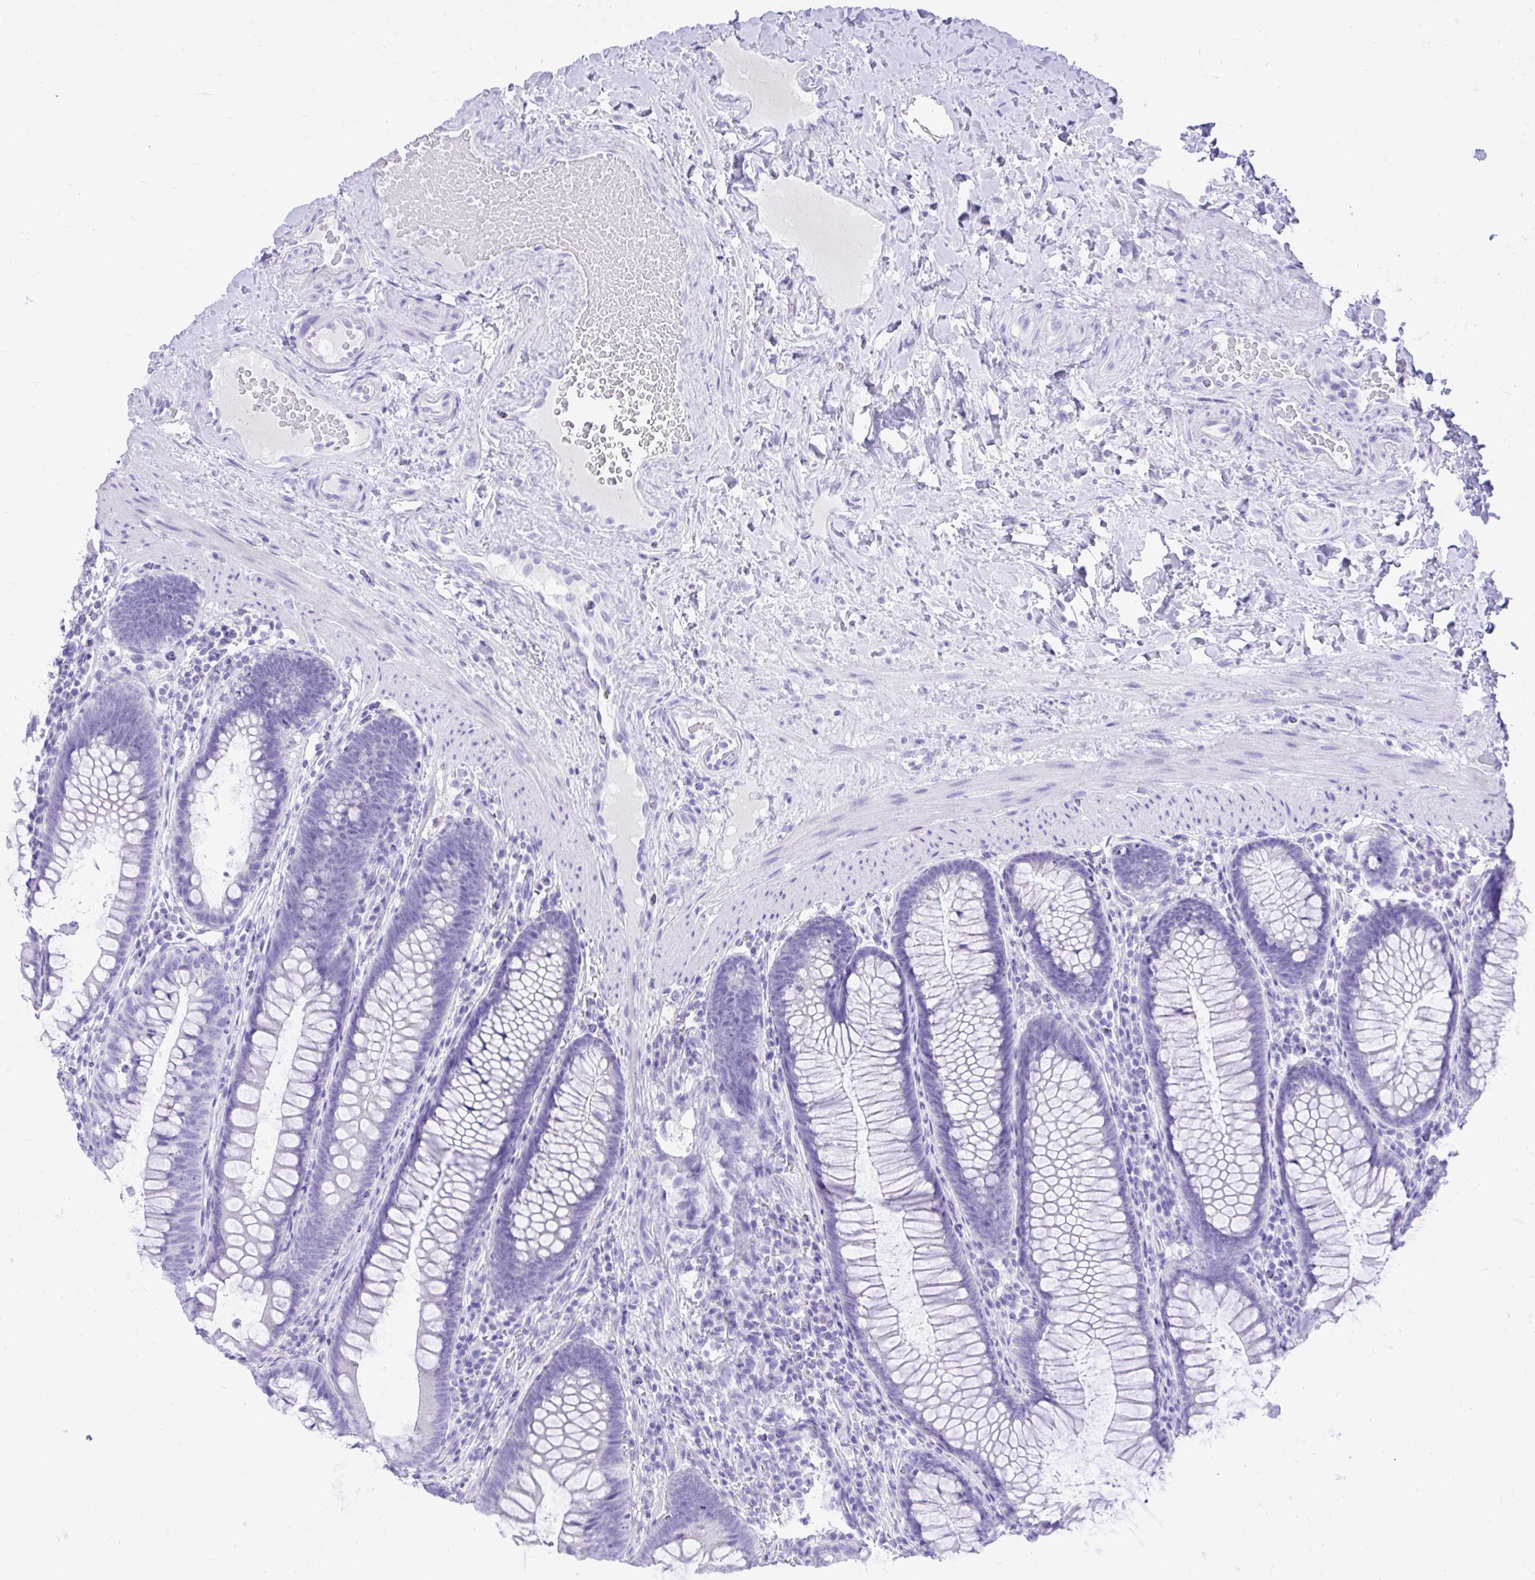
{"staining": {"intensity": "negative", "quantity": "none", "location": "none"}, "tissue": "colon", "cell_type": "Endothelial cells", "image_type": "normal", "snomed": [{"axis": "morphology", "description": "Normal tissue, NOS"}, {"axis": "morphology", "description": "Adenoma, NOS"}, {"axis": "topography", "description": "Soft tissue"}, {"axis": "topography", "description": "Colon"}], "caption": "A high-resolution photomicrograph shows immunohistochemistry (IHC) staining of normal colon, which shows no significant staining in endothelial cells.", "gene": "MON1A", "patient": {"sex": "male", "age": 47}}